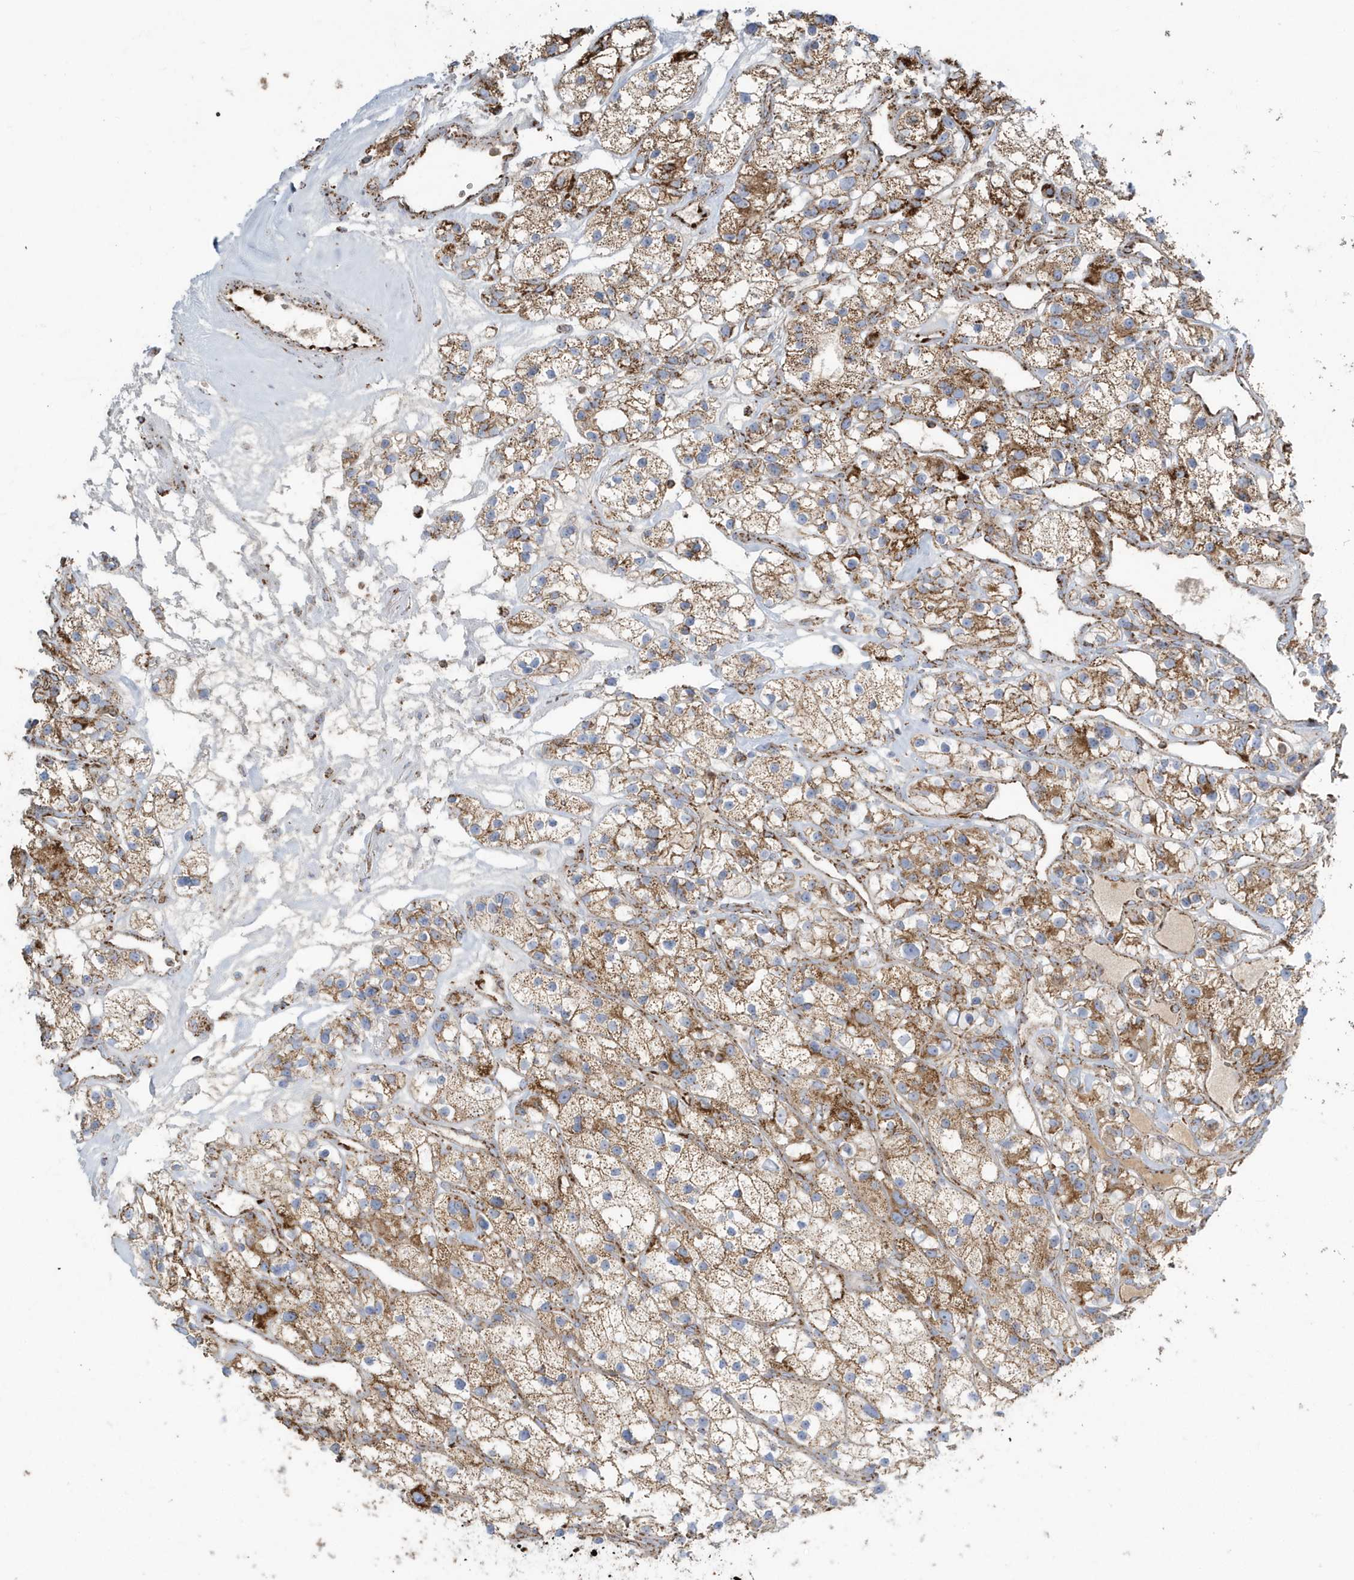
{"staining": {"intensity": "moderate", "quantity": ">75%", "location": "cytoplasmic/membranous"}, "tissue": "renal cancer", "cell_type": "Tumor cells", "image_type": "cancer", "snomed": [{"axis": "morphology", "description": "Adenocarcinoma, NOS"}, {"axis": "topography", "description": "Kidney"}], "caption": "Immunohistochemistry (IHC) photomicrograph of neoplastic tissue: human renal adenocarcinoma stained using immunohistochemistry exhibits medium levels of moderate protein expression localized specifically in the cytoplasmic/membranous of tumor cells, appearing as a cytoplasmic/membranous brown color.", "gene": "RAB11FIP3", "patient": {"sex": "female", "age": 57}}